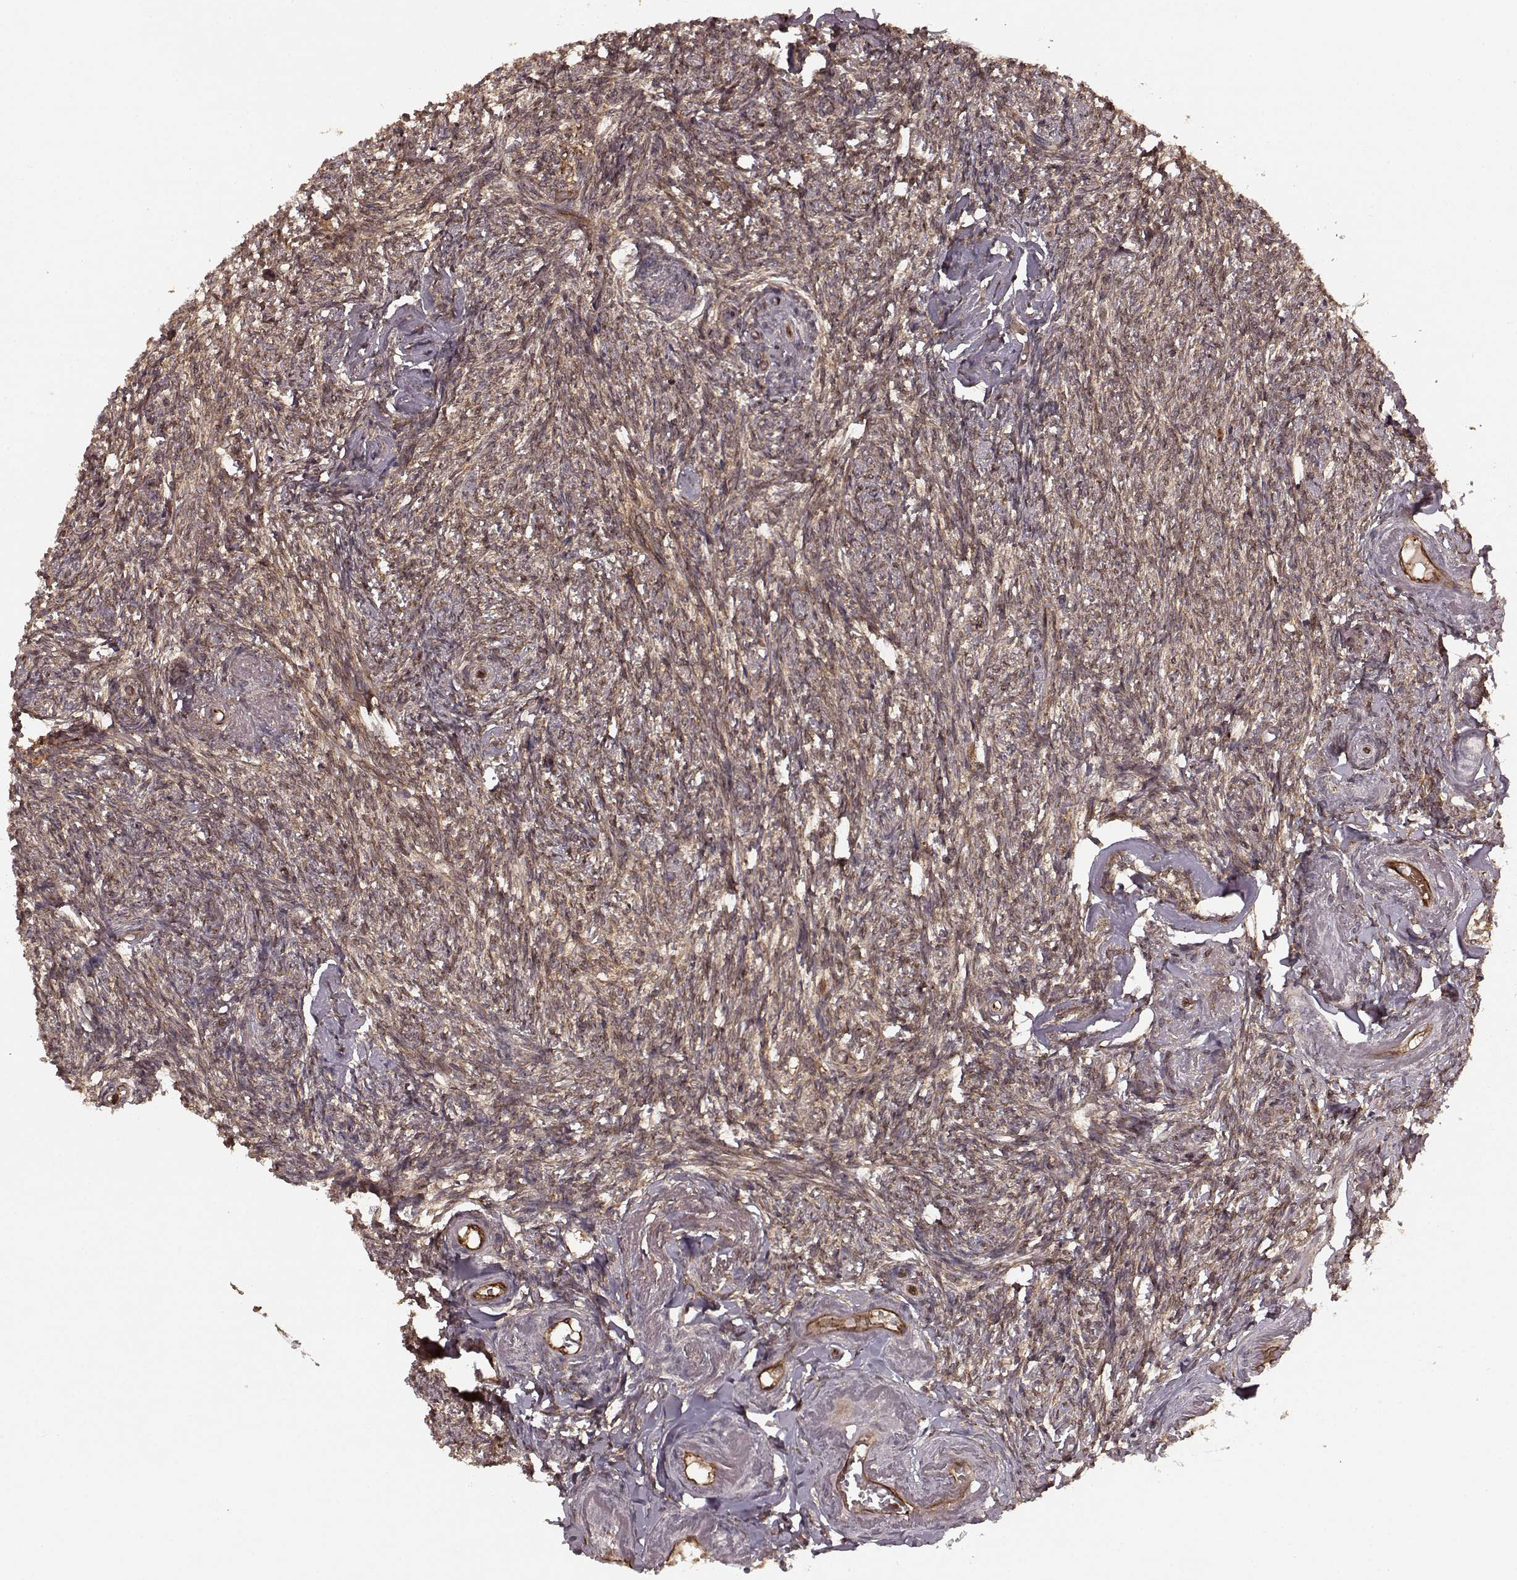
{"staining": {"intensity": "strong", "quantity": ">75%", "location": "cytoplasmic/membranous"}, "tissue": "ovary", "cell_type": "Ovarian stroma cells", "image_type": "normal", "snomed": [{"axis": "morphology", "description": "Normal tissue, NOS"}, {"axis": "topography", "description": "Ovary"}], "caption": "IHC photomicrograph of benign ovary: human ovary stained using IHC displays high levels of strong protein expression localized specifically in the cytoplasmic/membranous of ovarian stroma cells, appearing as a cytoplasmic/membranous brown color.", "gene": "AGPAT1", "patient": {"sex": "female", "age": 72}}